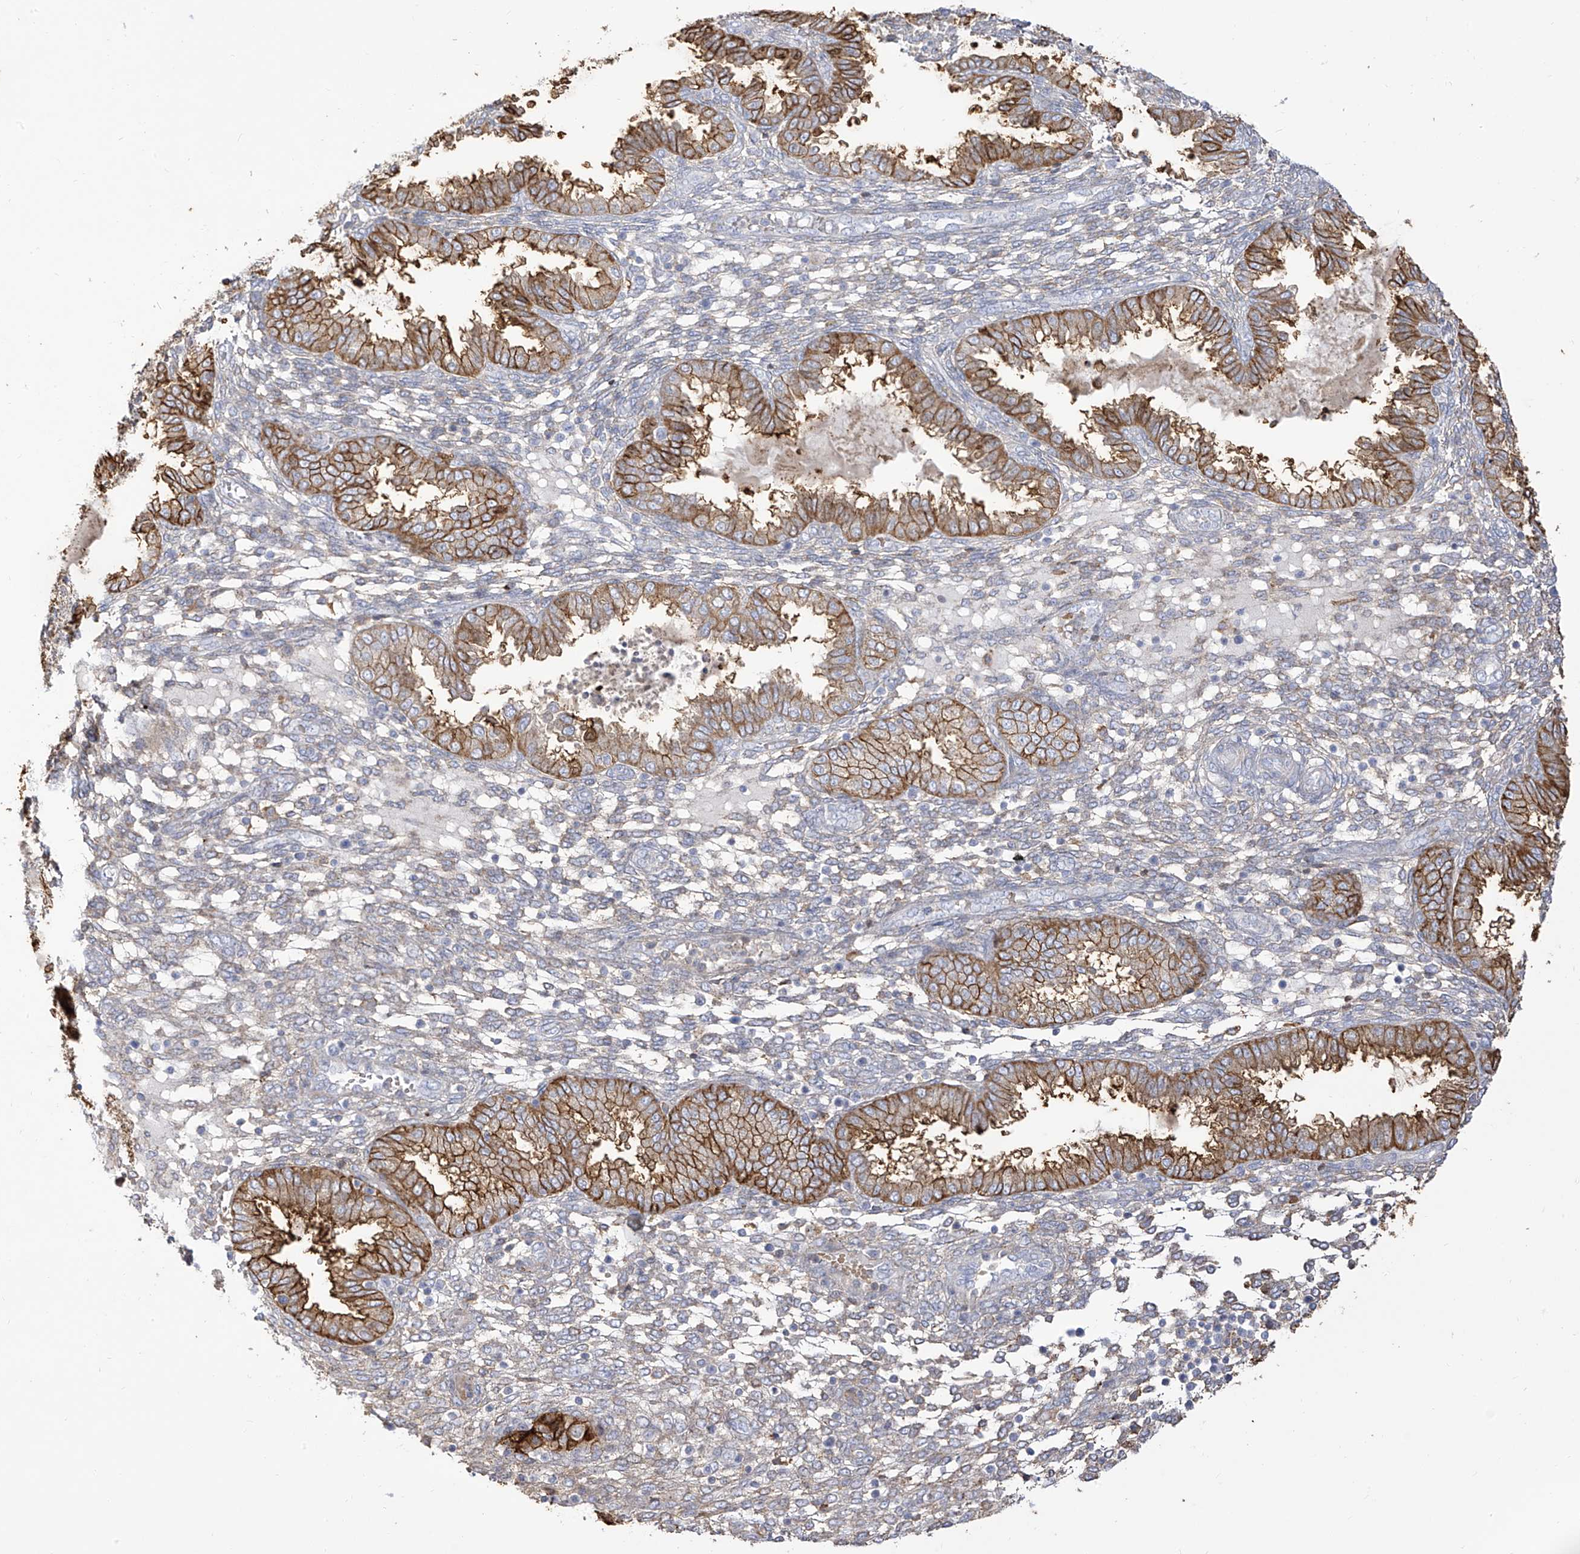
{"staining": {"intensity": "moderate", "quantity": "25%-75%", "location": "cytoplasmic/membranous"}, "tissue": "endometrium", "cell_type": "Cells in endometrial stroma", "image_type": "normal", "snomed": [{"axis": "morphology", "description": "Normal tissue, NOS"}, {"axis": "topography", "description": "Endometrium"}], "caption": "The photomicrograph reveals staining of unremarkable endometrium, revealing moderate cytoplasmic/membranous protein expression (brown color) within cells in endometrial stroma.", "gene": "ZGRF1", "patient": {"sex": "female", "age": 33}}